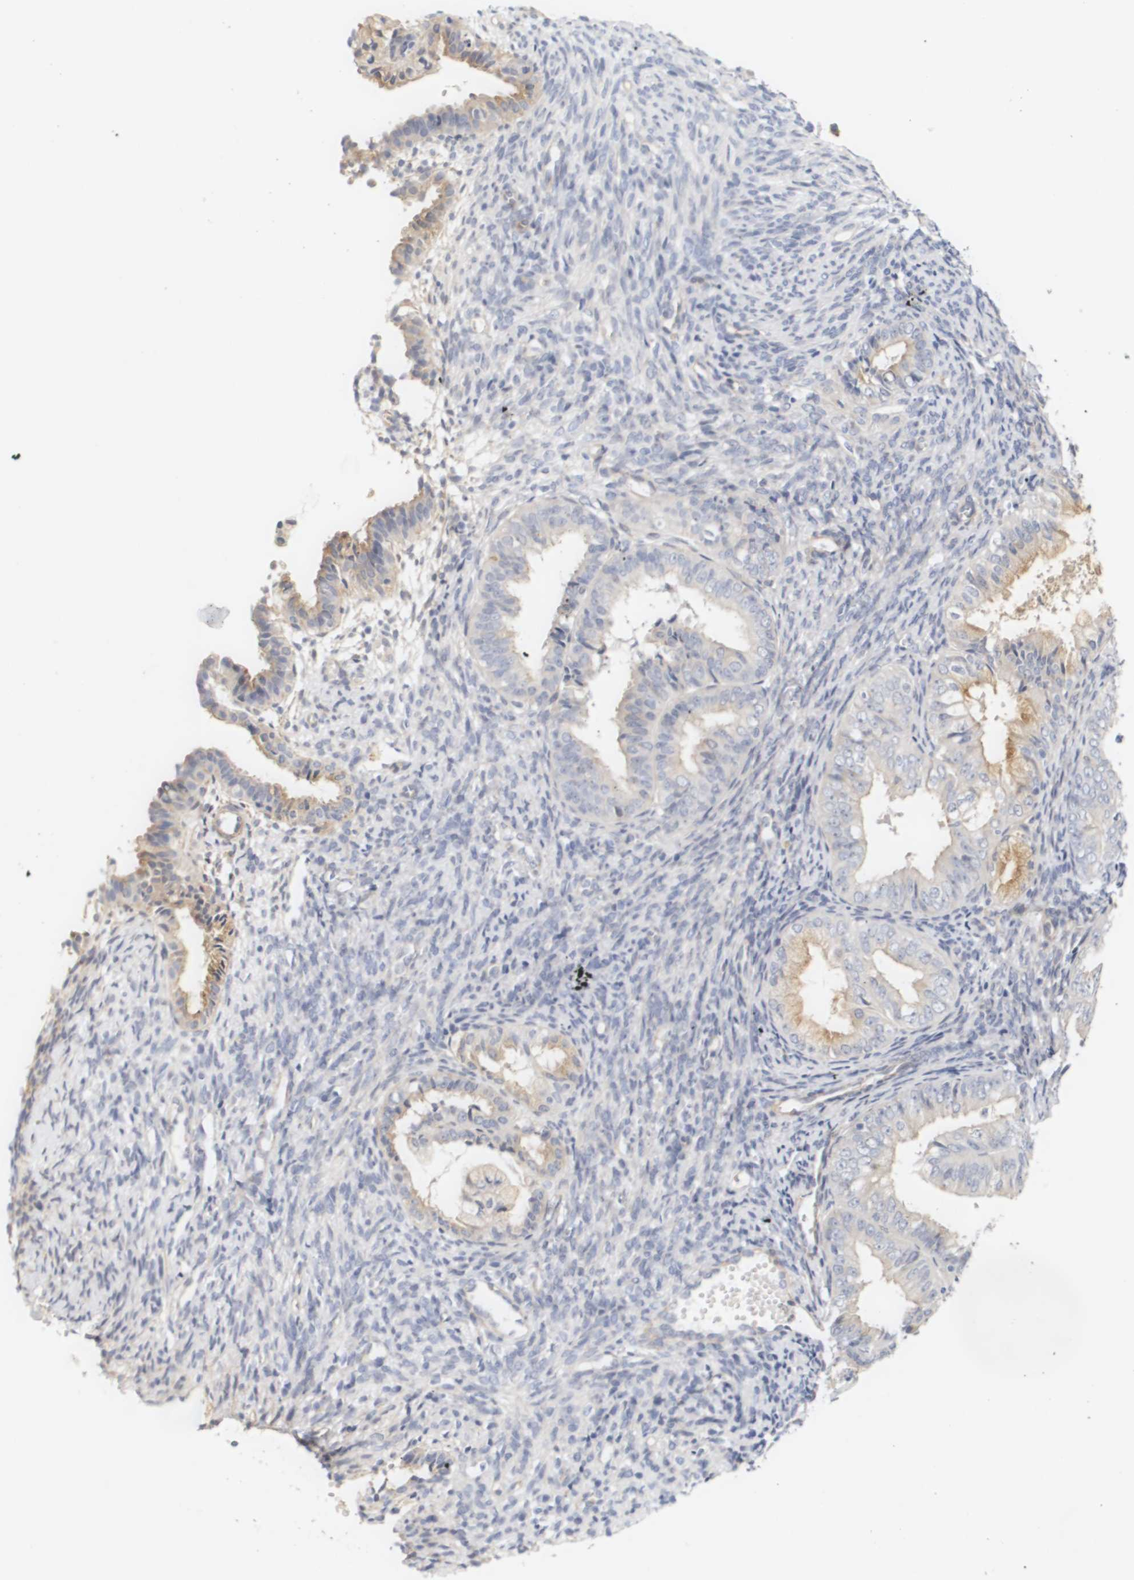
{"staining": {"intensity": "moderate", "quantity": "<25%", "location": "cytoplasmic/membranous"}, "tissue": "endometrial cancer", "cell_type": "Tumor cells", "image_type": "cancer", "snomed": [{"axis": "morphology", "description": "Adenocarcinoma, NOS"}, {"axis": "topography", "description": "Endometrium"}], "caption": "The histopathology image shows immunohistochemical staining of endometrial adenocarcinoma. There is moderate cytoplasmic/membranous staining is seen in about <25% of tumor cells.", "gene": "CYB561", "patient": {"sex": "female", "age": 63}}